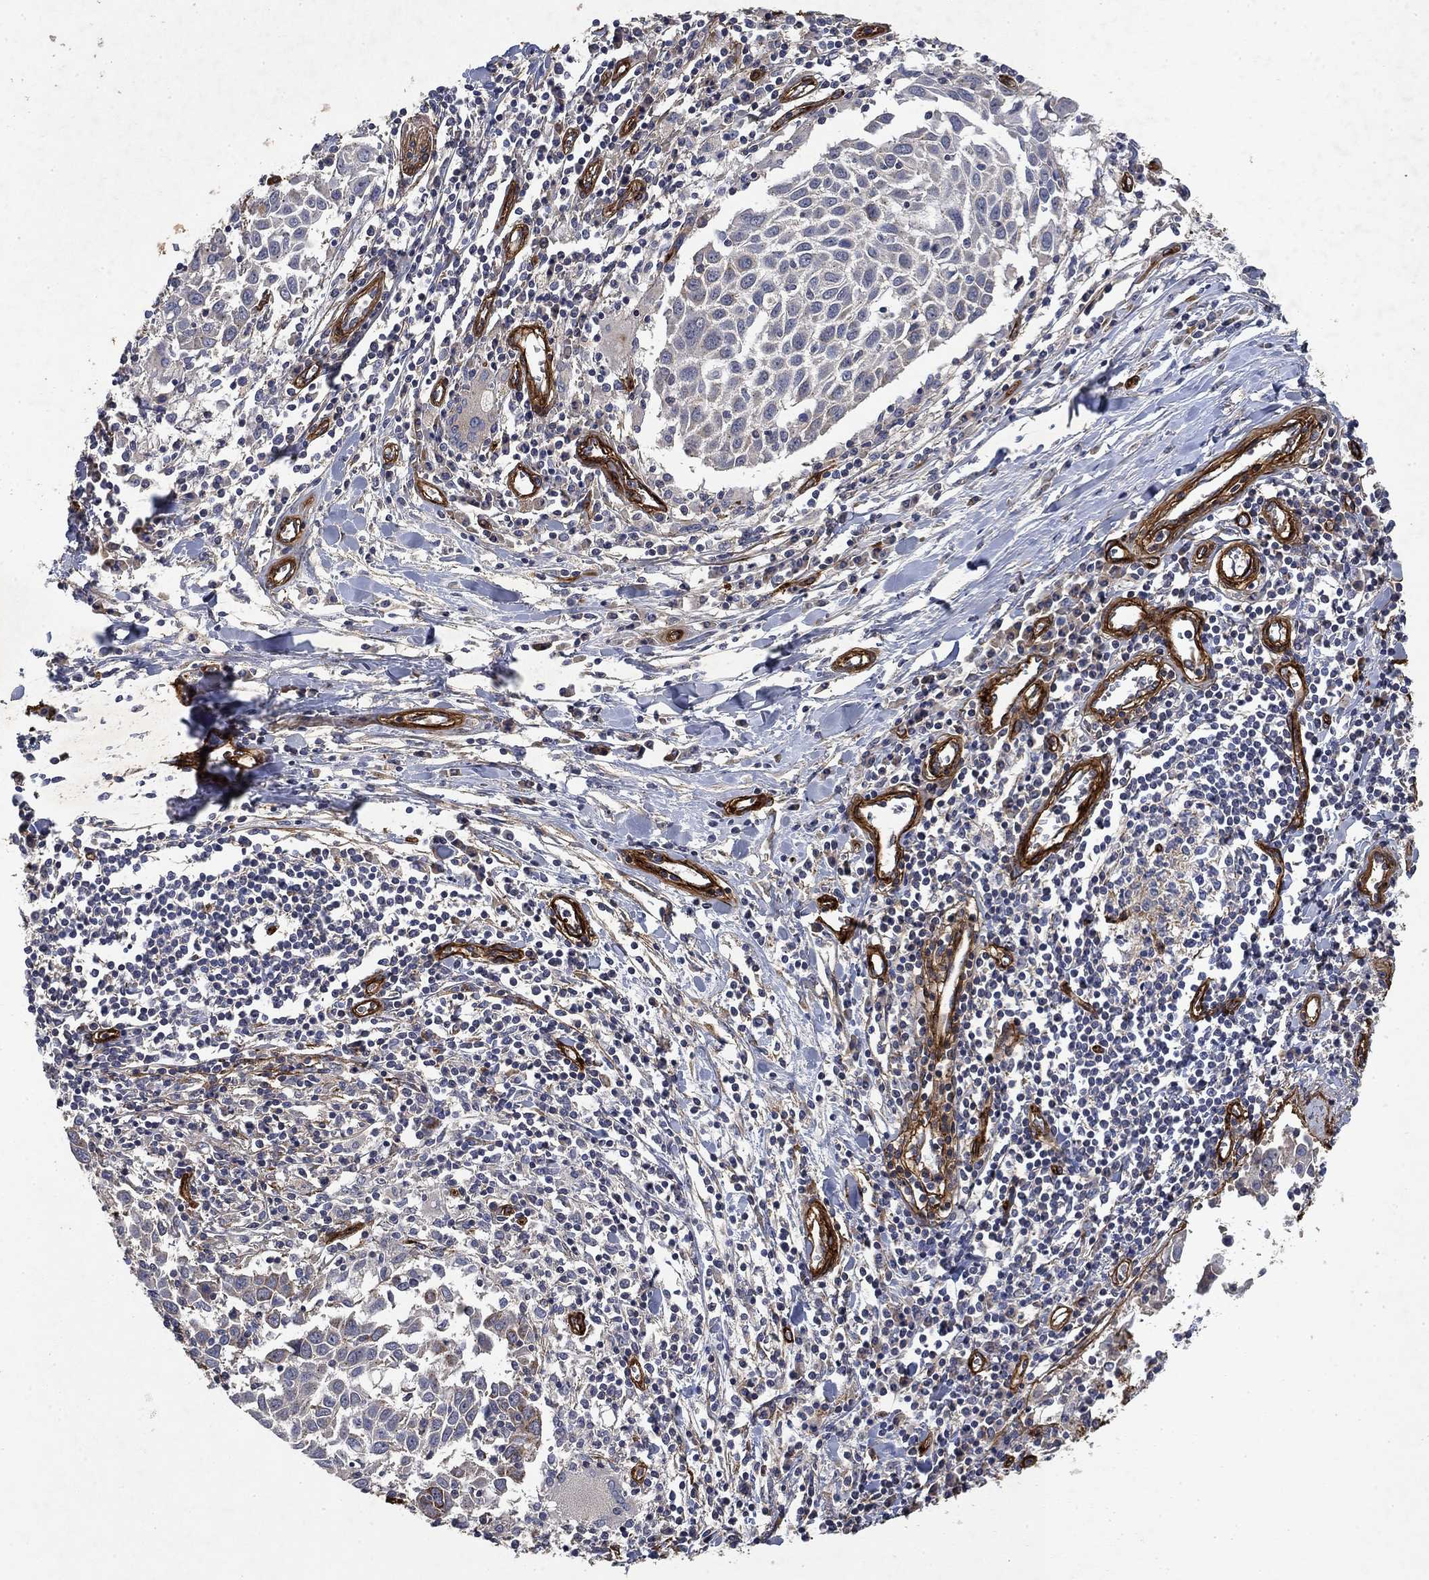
{"staining": {"intensity": "negative", "quantity": "none", "location": "none"}, "tissue": "lung cancer", "cell_type": "Tumor cells", "image_type": "cancer", "snomed": [{"axis": "morphology", "description": "Squamous cell carcinoma, NOS"}, {"axis": "topography", "description": "Lung"}], "caption": "DAB (3,3'-diaminobenzidine) immunohistochemical staining of human lung cancer shows no significant positivity in tumor cells.", "gene": "COL4A2", "patient": {"sex": "male", "age": 57}}